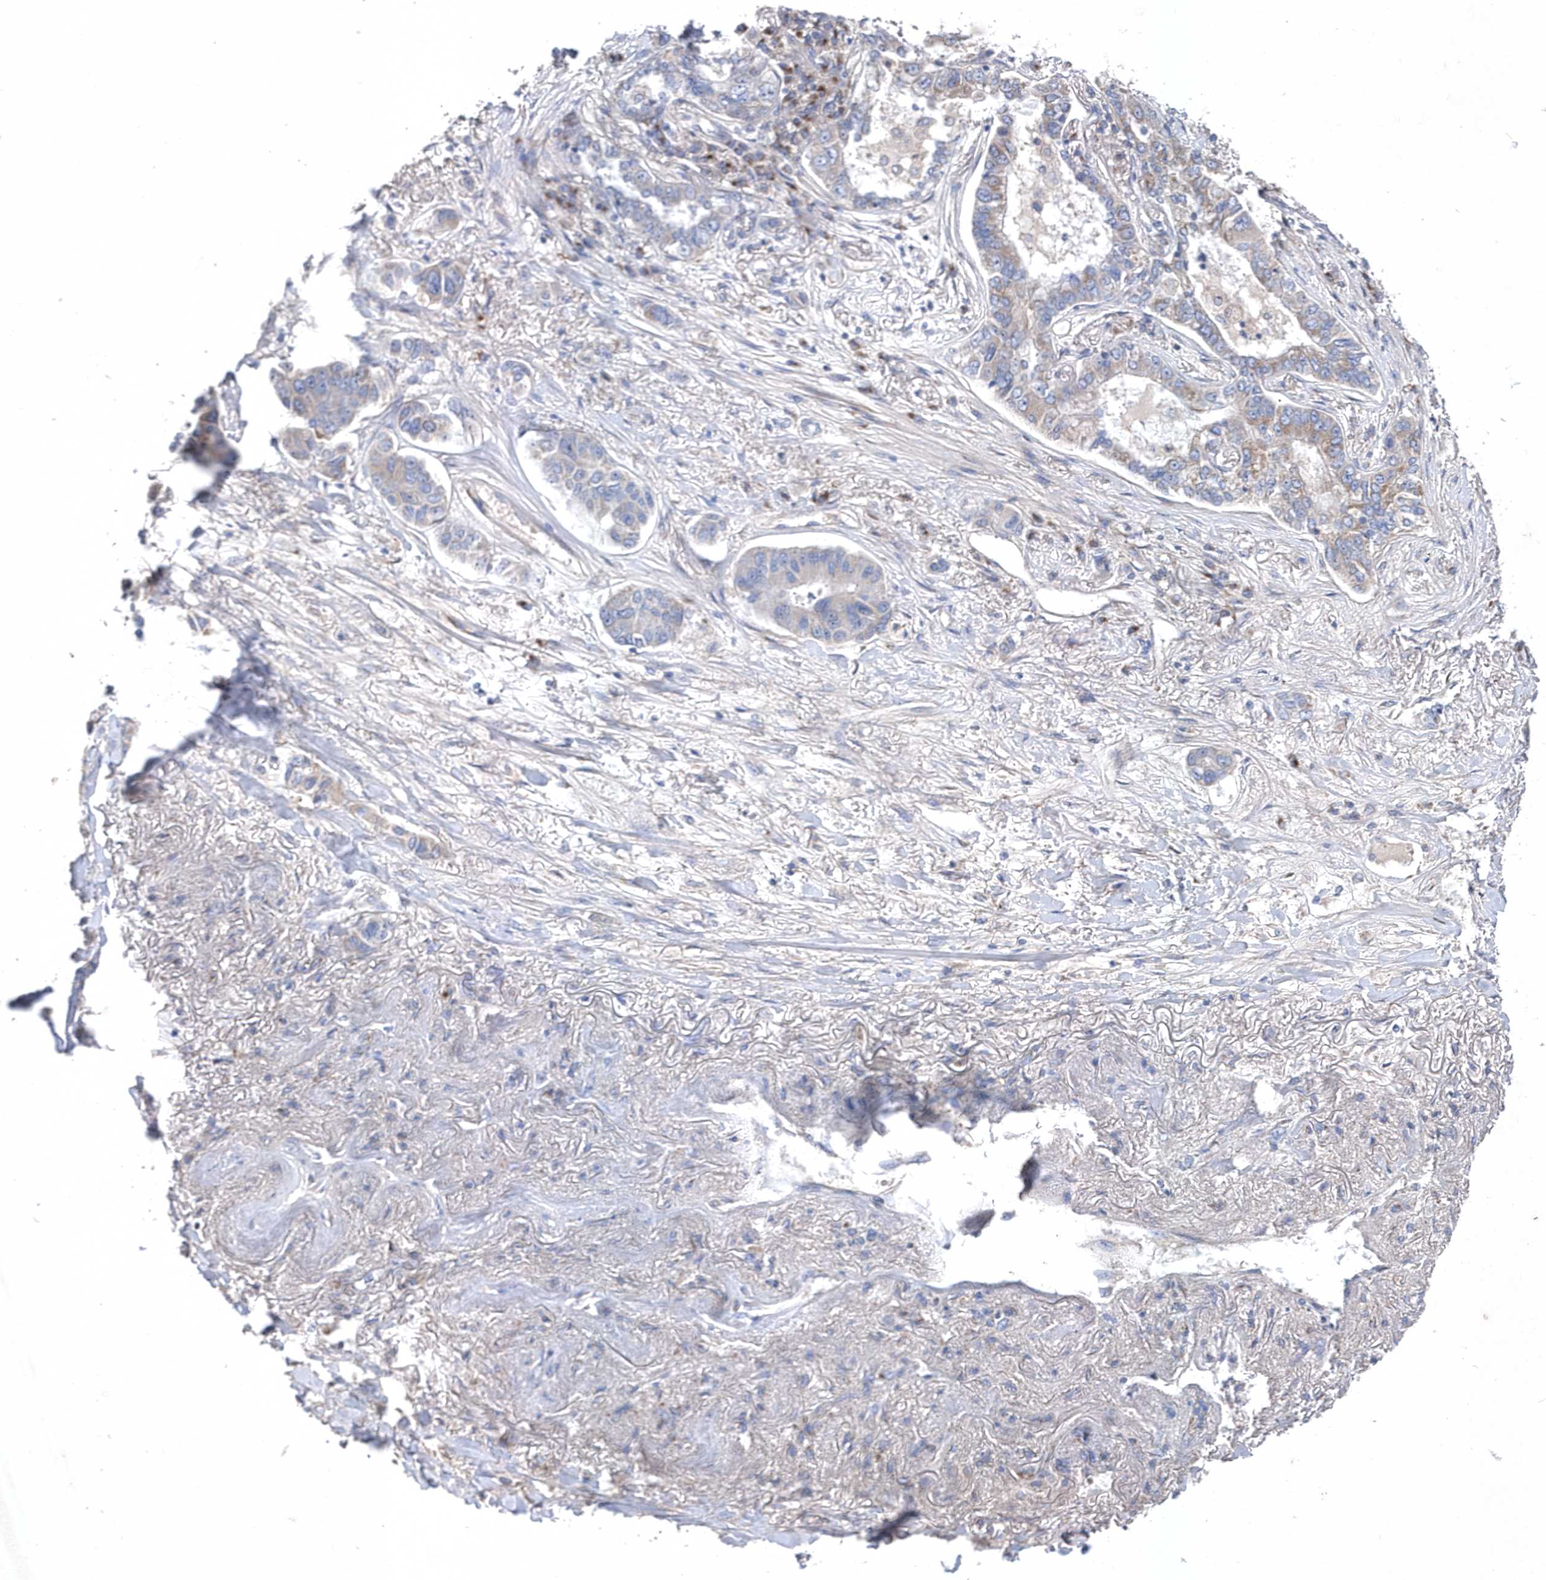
{"staining": {"intensity": "negative", "quantity": "none", "location": "none"}, "tissue": "lung cancer", "cell_type": "Tumor cells", "image_type": "cancer", "snomed": [{"axis": "morphology", "description": "Adenocarcinoma, NOS"}, {"axis": "topography", "description": "Lung"}], "caption": "Immunohistochemical staining of lung cancer reveals no significant positivity in tumor cells.", "gene": "METTL8", "patient": {"sex": "male", "age": 49}}